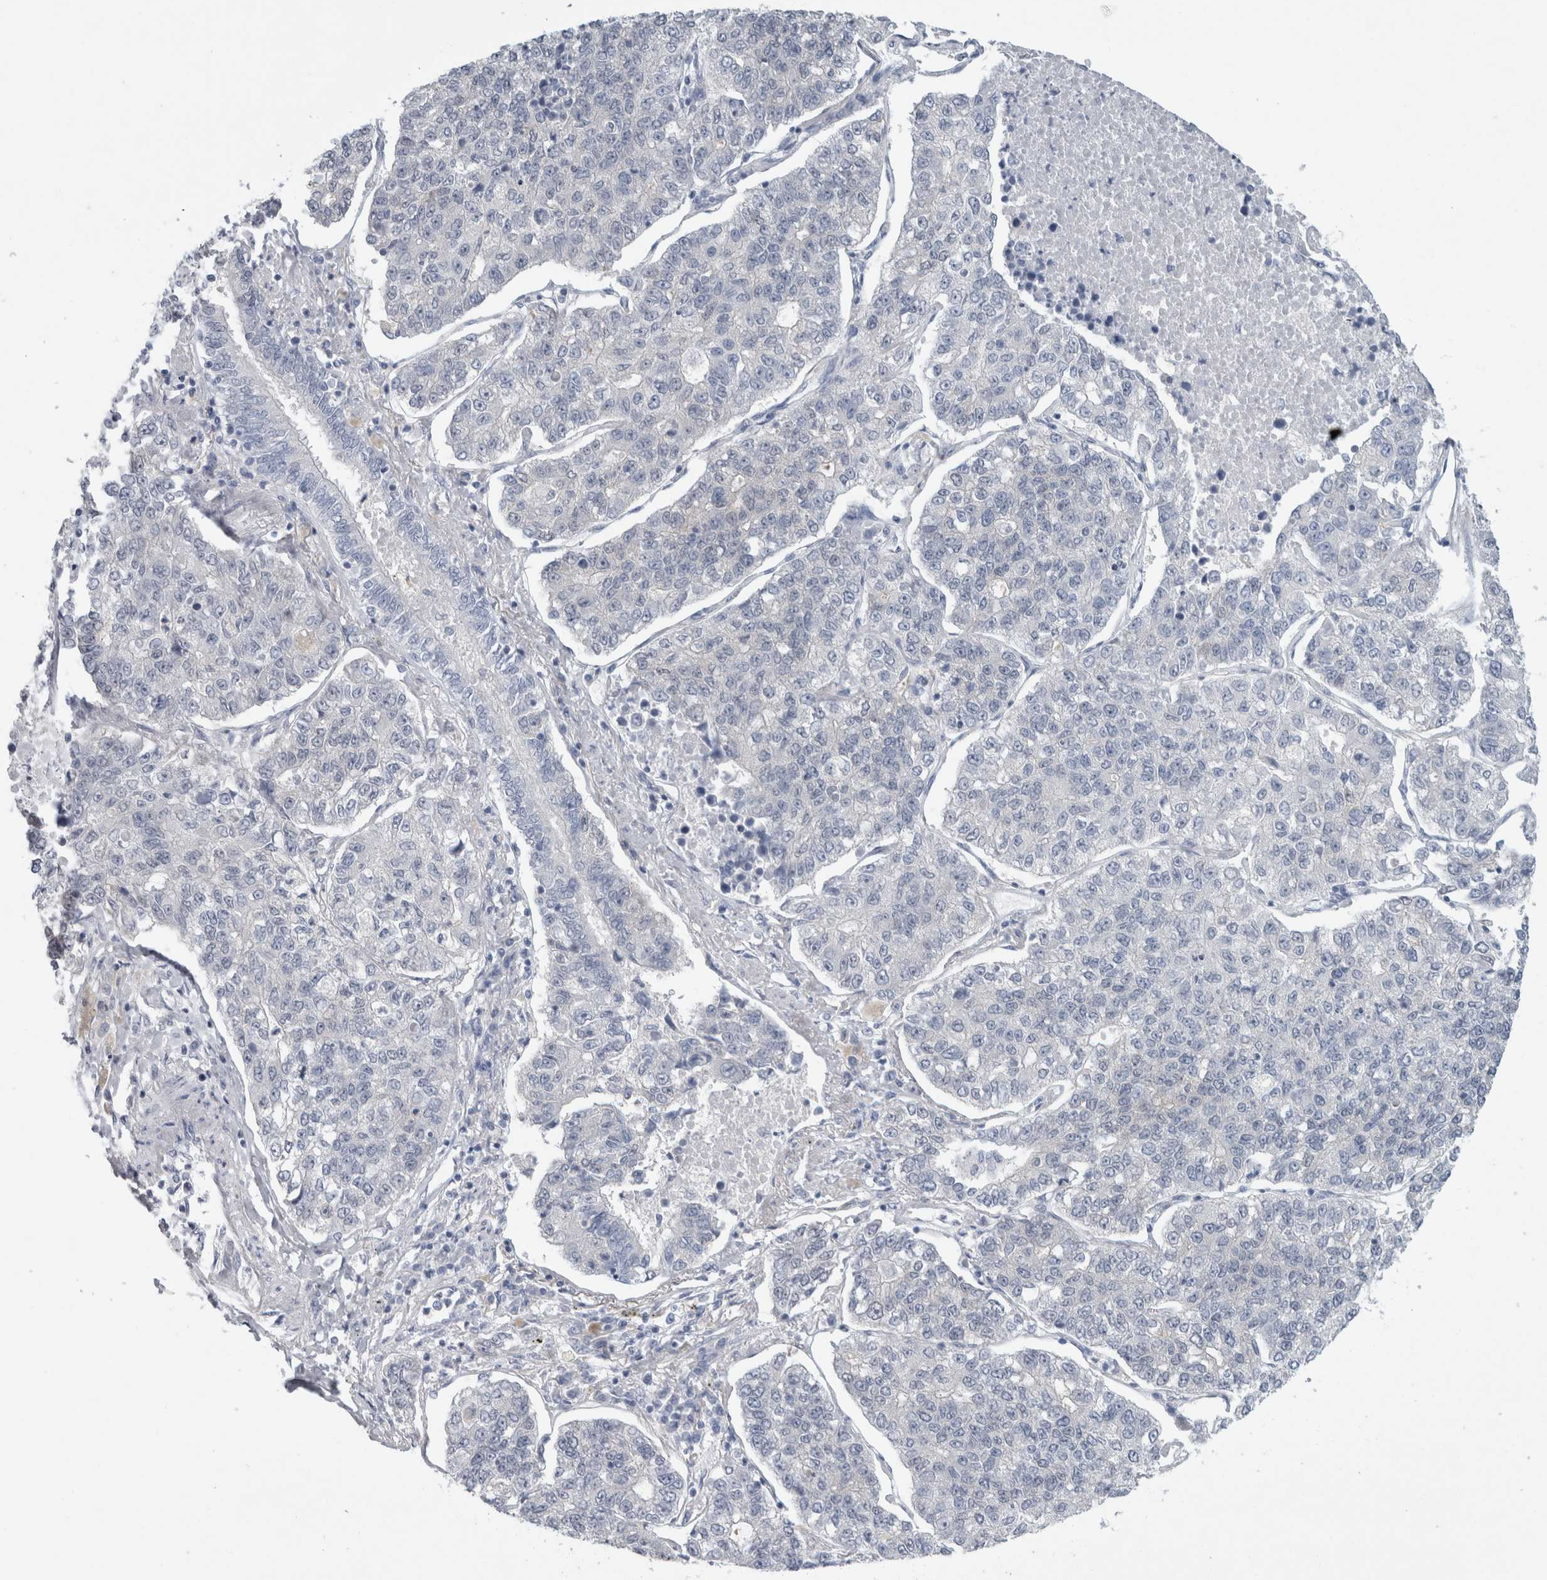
{"staining": {"intensity": "negative", "quantity": "none", "location": "none"}, "tissue": "lung cancer", "cell_type": "Tumor cells", "image_type": "cancer", "snomed": [{"axis": "morphology", "description": "Adenocarcinoma, NOS"}, {"axis": "topography", "description": "Lung"}], "caption": "High power microscopy micrograph of an immunohistochemistry (IHC) photomicrograph of lung adenocarcinoma, revealing no significant expression in tumor cells.", "gene": "CASP6", "patient": {"sex": "male", "age": 49}}